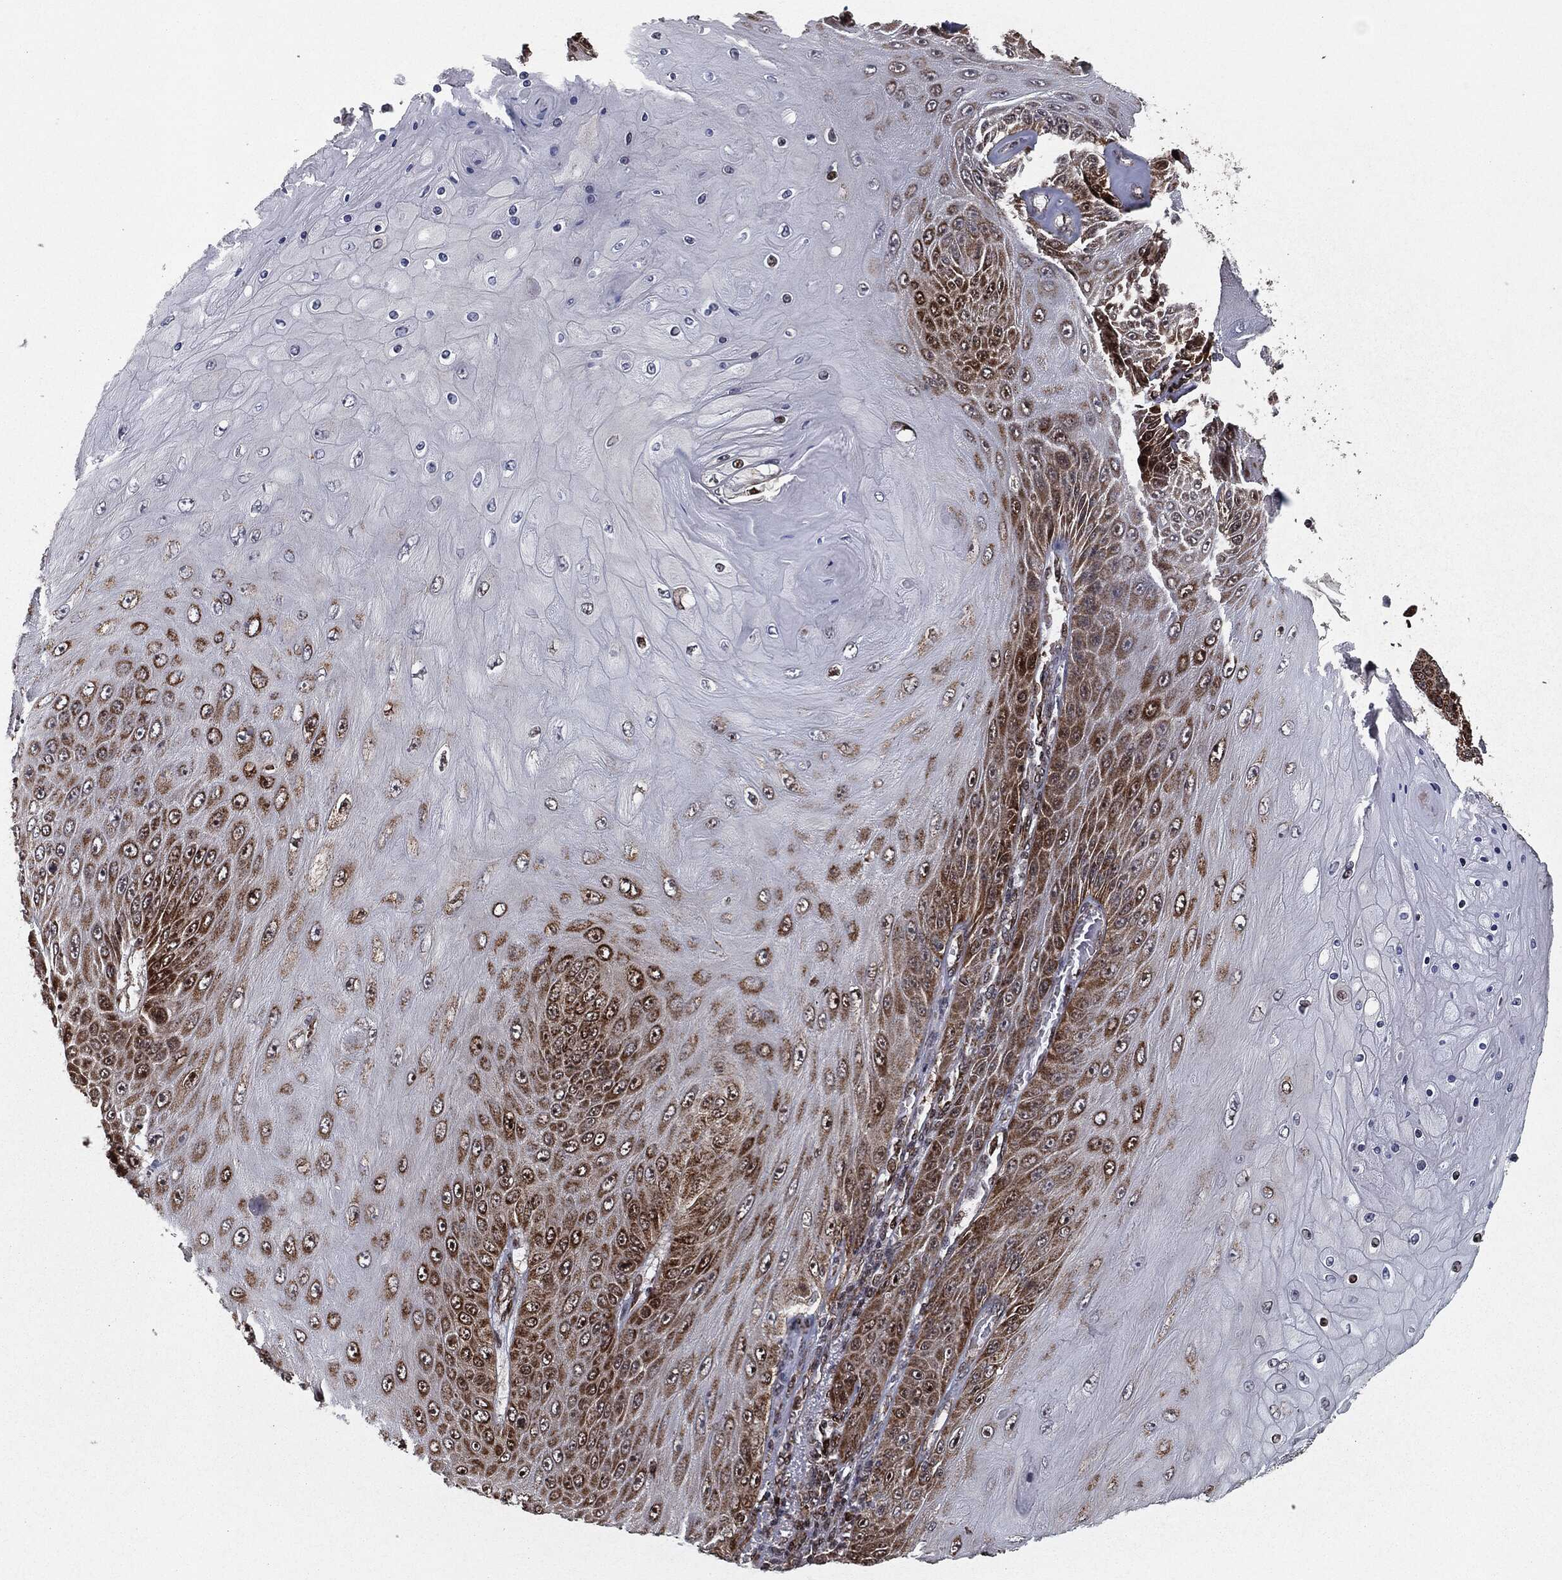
{"staining": {"intensity": "strong", "quantity": "<25%", "location": "cytoplasmic/membranous"}, "tissue": "skin cancer", "cell_type": "Tumor cells", "image_type": "cancer", "snomed": [{"axis": "morphology", "description": "Squamous cell carcinoma, NOS"}, {"axis": "topography", "description": "Skin"}], "caption": "Squamous cell carcinoma (skin) was stained to show a protein in brown. There is medium levels of strong cytoplasmic/membranous positivity in approximately <25% of tumor cells.", "gene": "CHCHD2", "patient": {"sex": "male", "age": 62}}